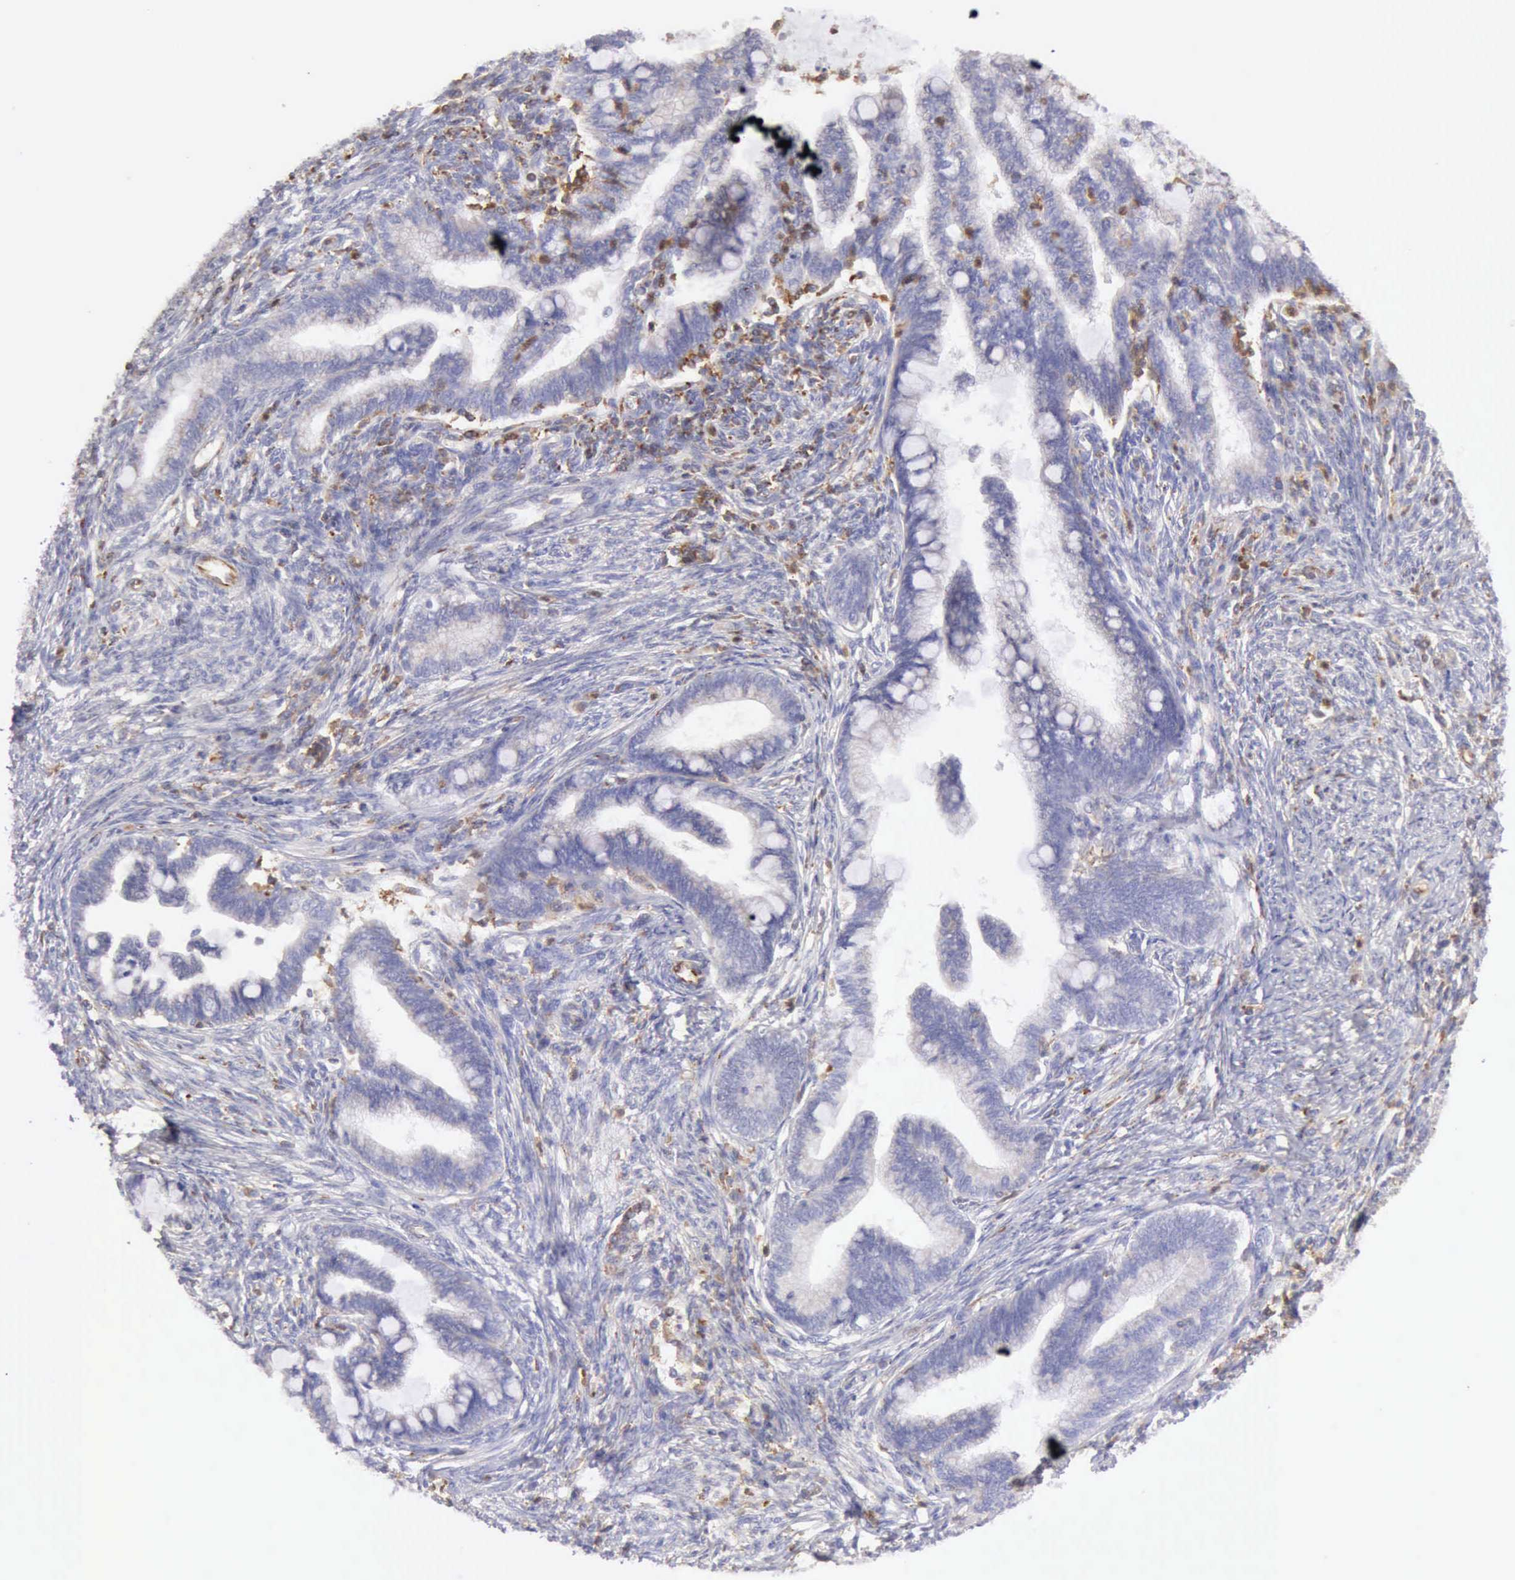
{"staining": {"intensity": "negative", "quantity": "none", "location": "none"}, "tissue": "cervical cancer", "cell_type": "Tumor cells", "image_type": "cancer", "snomed": [{"axis": "morphology", "description": "Adenocarcinoma, NOS"}, {"axis": "topography", "description": "Cervix"}], "caption": "Adenocarcinoma (cervical) stained for a protein using immunohistochemistry reveals no staining tumor cells.", "gene": "ARHGAP4", "patient": {"sex": "female", "age": 36}}